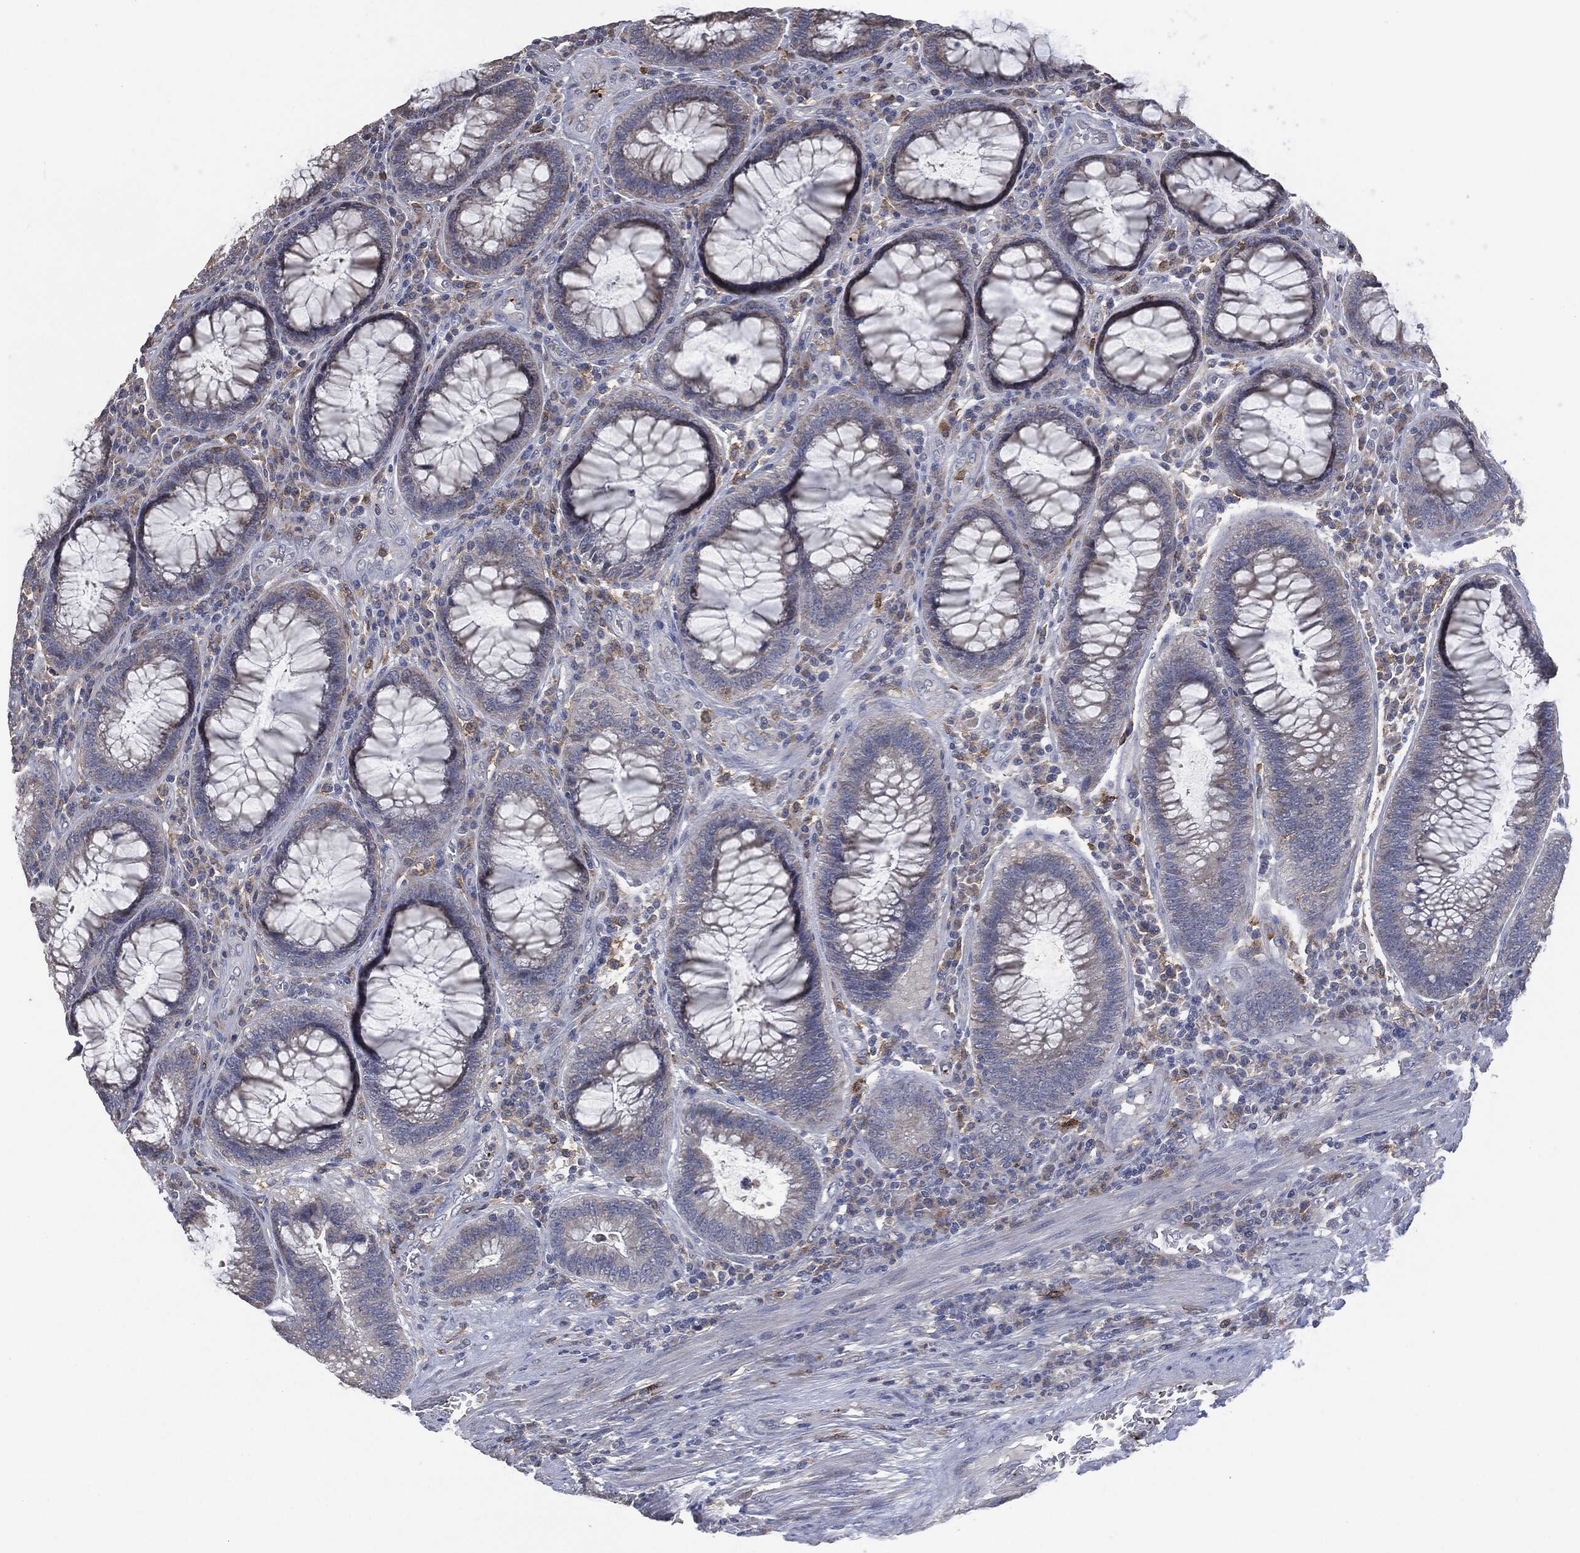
{"staining": {"intensity": "weak", "quantity": "<25%", "location": "cytoplasmic/membranous"}, "tissue": "colorectal cancer", "cell_type": "Tumor cells", "image_type": "cancer", "snomed": [{"axis": "morphology", "description": "Adenocarcinoma, NOS"}, {"axis": "topography", "description": "Colon"}], "caption": "There is no significant staining in tumor cells of colorectal adenocarcinoma.", "gene": "CD33", "patient": {"sex": "female", "age": 67}}